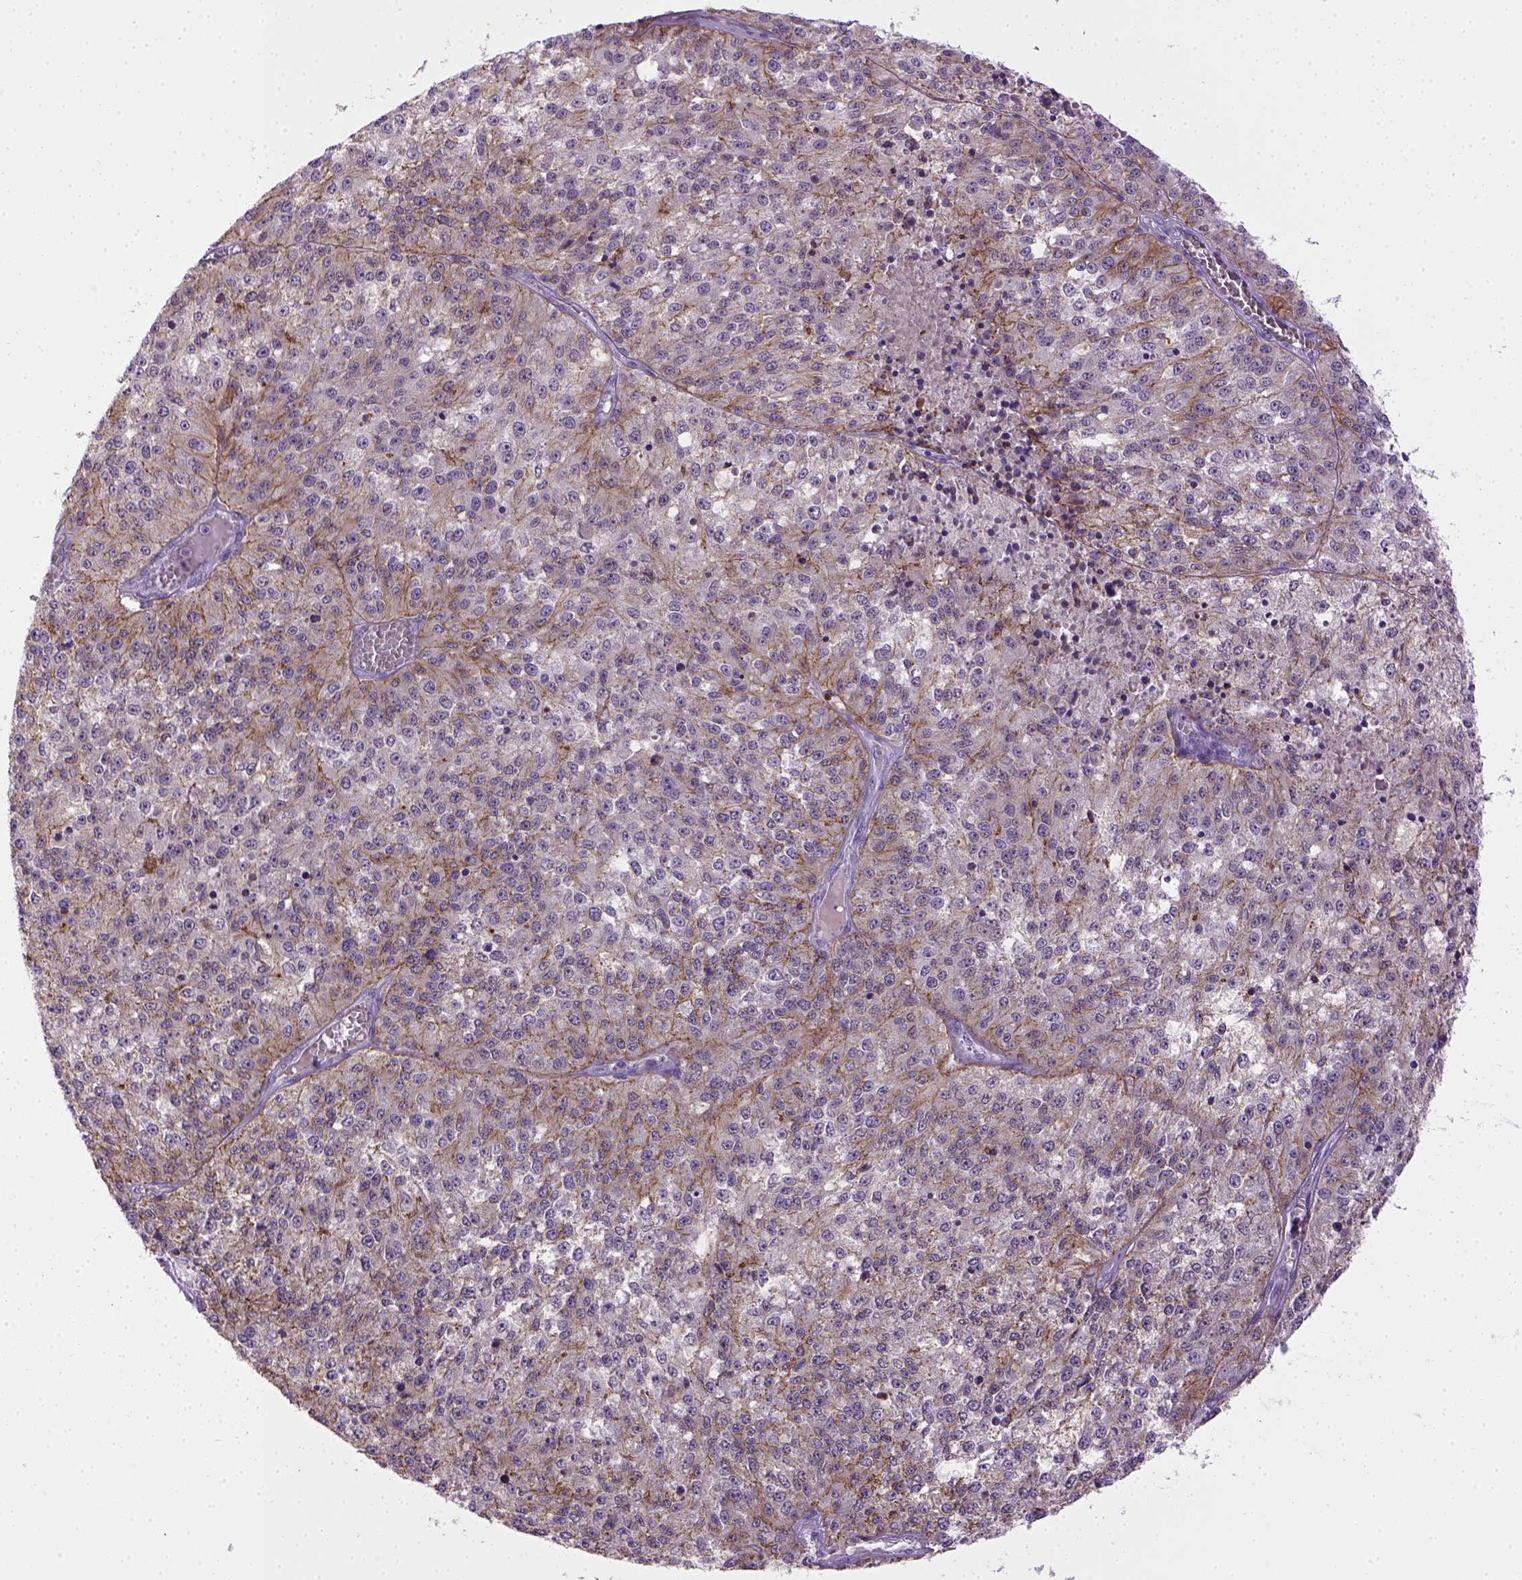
{"staining": {"intensity": "moderate", "quantity": "25%-75%", "location": "cytoplasmic/membranous"}, "tissue": "melanoma", "cell_type": "Tumor cells", "image_type": "cancer", "snomed": [{"axis": "morphology", "description": "Malignant melanoma, Metastatic site"}, {"axis": "topography", "description": "Lymph node"}], "caption": "Immunohistochemical staining of malignant melanoma (metastatic site) exhibits medium levels of moderate cytoplasmic/membranous expression in about 25%-75% of tumor cells.", "gene": "CDH1", "patient": {"sex": "female", "age": 64}}